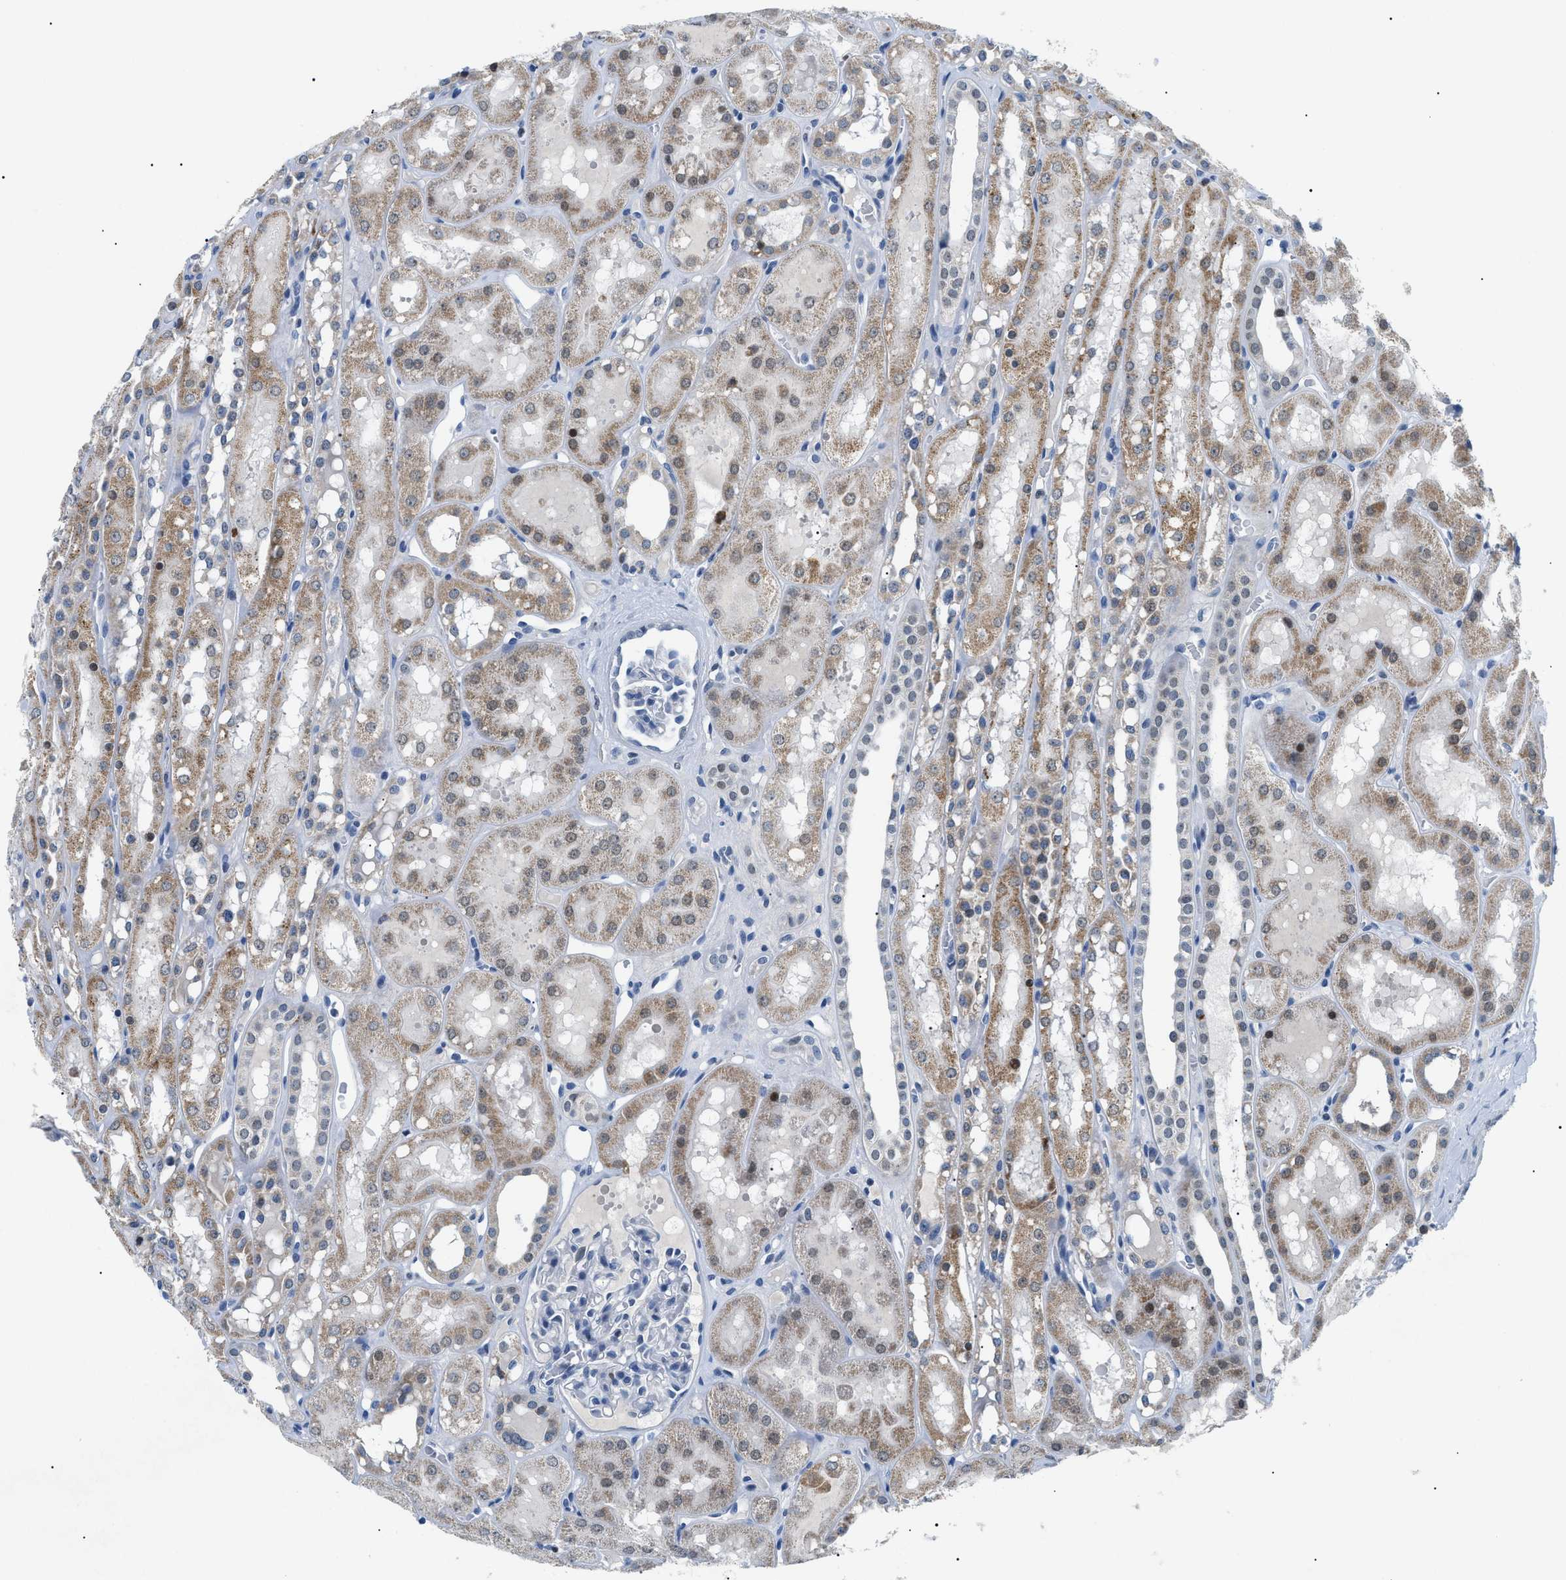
{"staining": {"intensity": "negative", "quantity": "none", "location": "none"}, "tissue": "kidney", "cell_type": "Cells in glomeruli", "image_type": "normal", "snomed": [{"axis": "morphology", "description": "Normal tissue, NOS"}, {"axis": "topography", "description": "Kidney"}, {"axis": "topography", "description": "Urinary bladder"}], "caption": "This micrograph is of unremarkable kidney stained with immunohistochemistry (IHC) to label a protein in brown with the nuclei are counter-stained blue. There is no staining in cells in glomeruli.", "gene": "SMARCC1", "patient": {"sex": "male", "age": 16}}